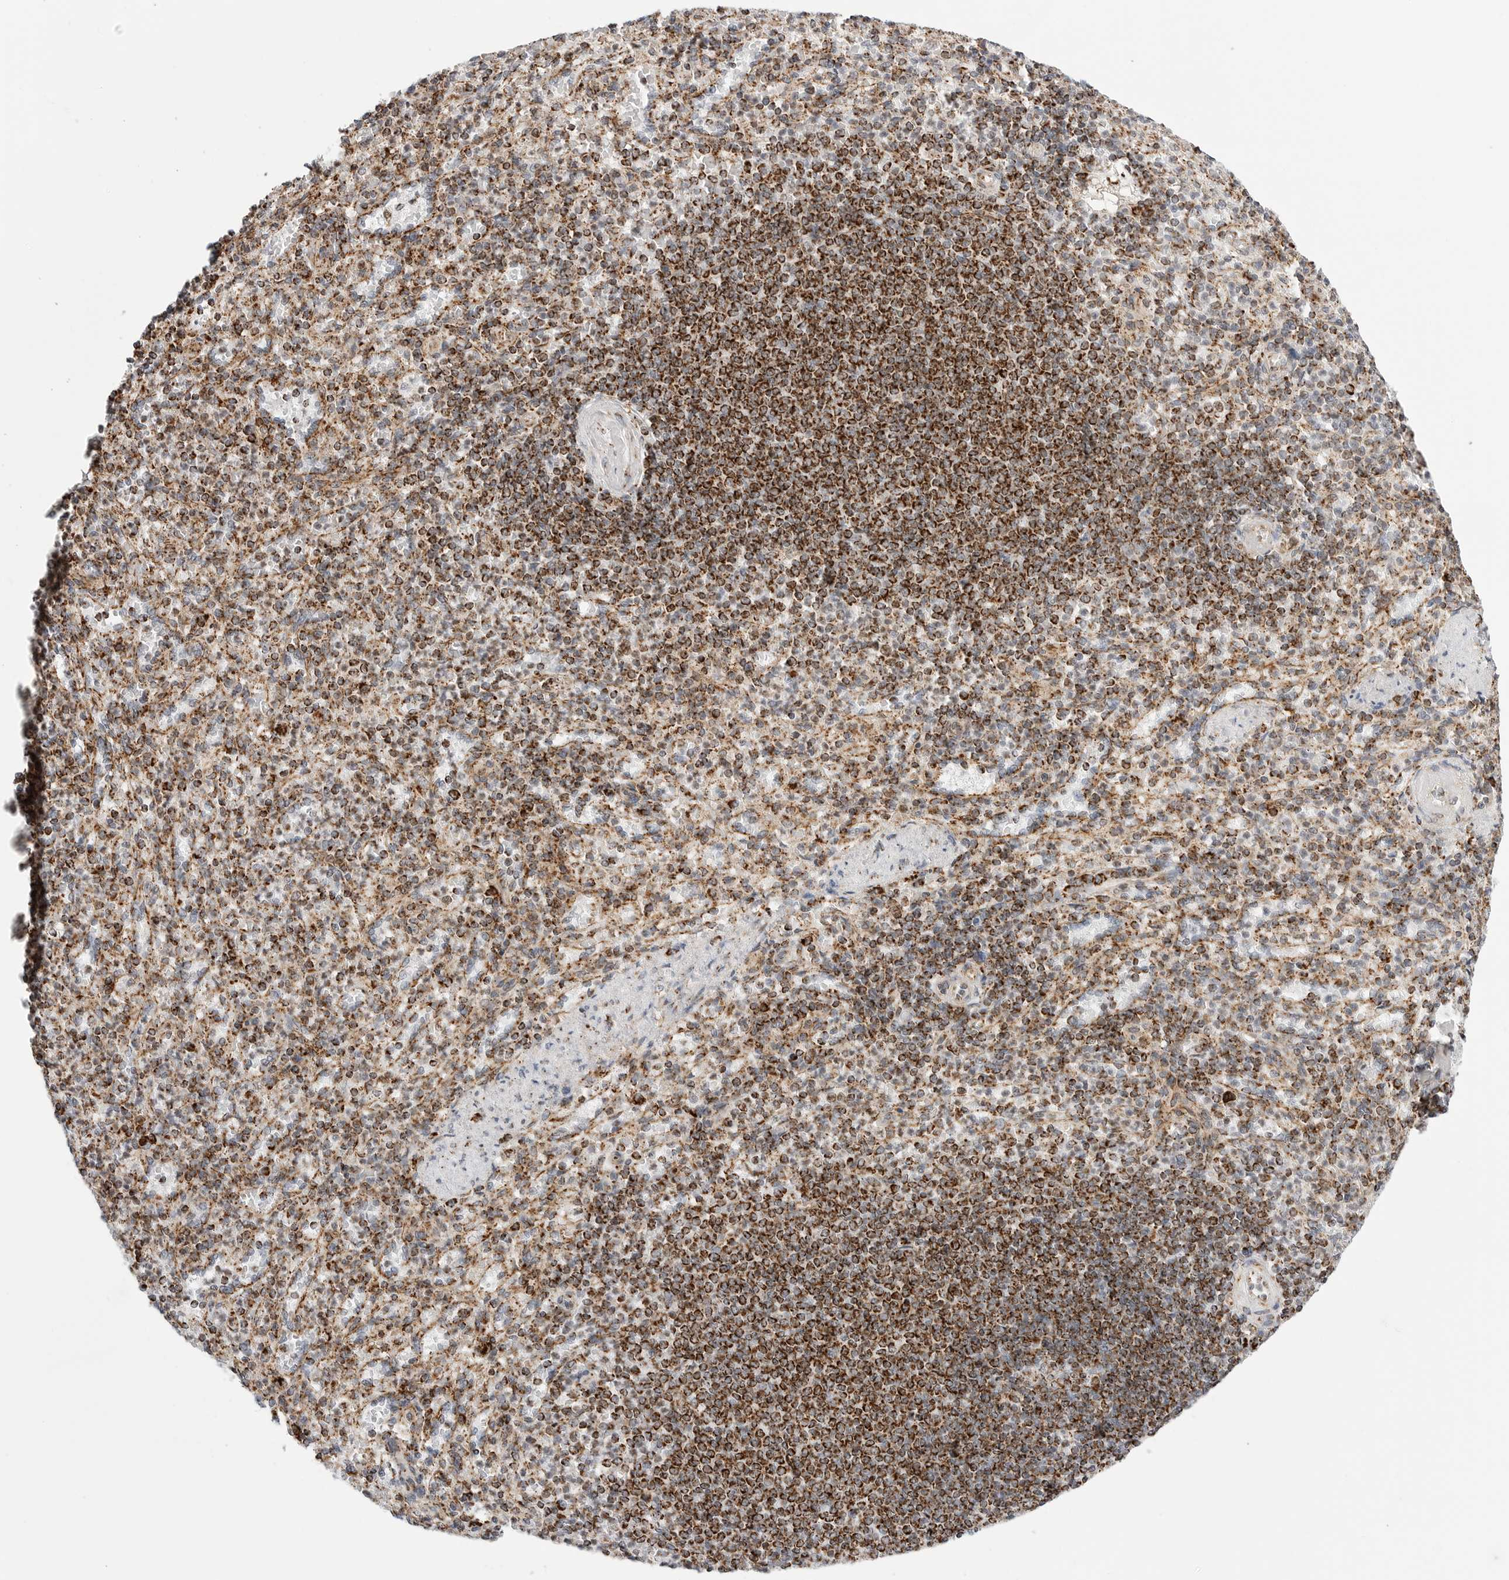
{"staining": {"intensity": "strong", "quantity": "25%-75%", "location": "cytoplasmic/membranous"}, "tissue": "spleen", "cell_type": "Cells in red pulp", "image_type": "normal", "snomed": [{"axis": "morphology", "description": "Normal tissue, NOS"}, {"axis": "topography", "description": "Spleen"}], "caption": "The photomicrograph displays immunohistochemical staining of benign spleen. There is strong cytoplasmic/membranous positivity is seen in about 25%-75% of cells in red pulp.", "gene": "ATP5IF1", "patient": {"sex": "female", "age": 74}}